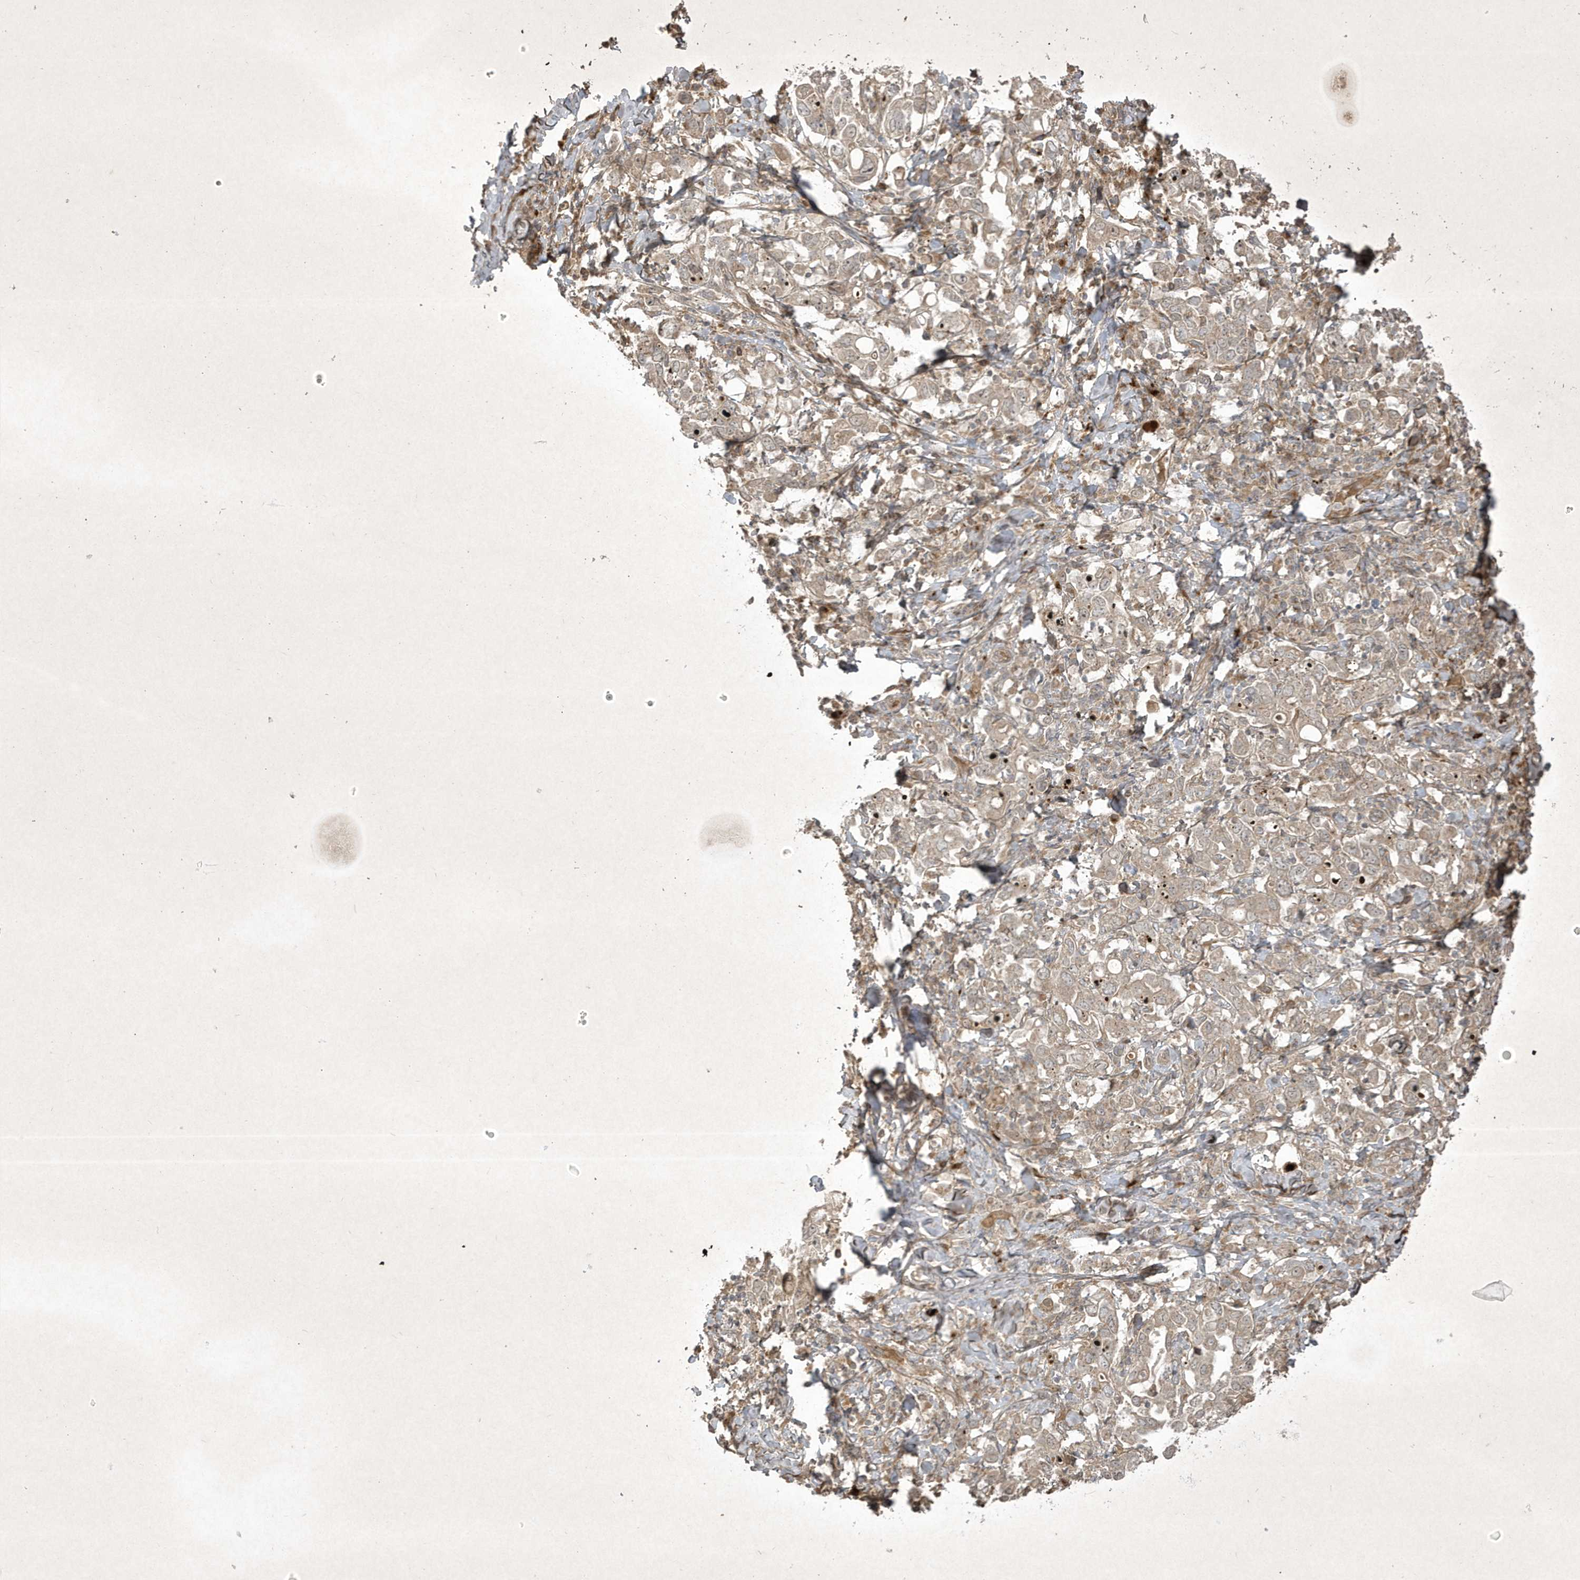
{"staining": {"intensity": "negative", "quantity": "none", "location": "none"}, "tissue": "stomach cancer", "cell_type": "Tumor cells", "image_type": "cancer", "snomed": [{"axis": "morphology", "description": "Adenocarcinoma, NOS"}, {"axis": "topography", "description": "Stomach, upper"}], "caption": "Tumor cells show no significant protein staining in stomach adenocarcinoma.", "gene": "FAM83C", "patient": {"sex": "male", "age": 62}}